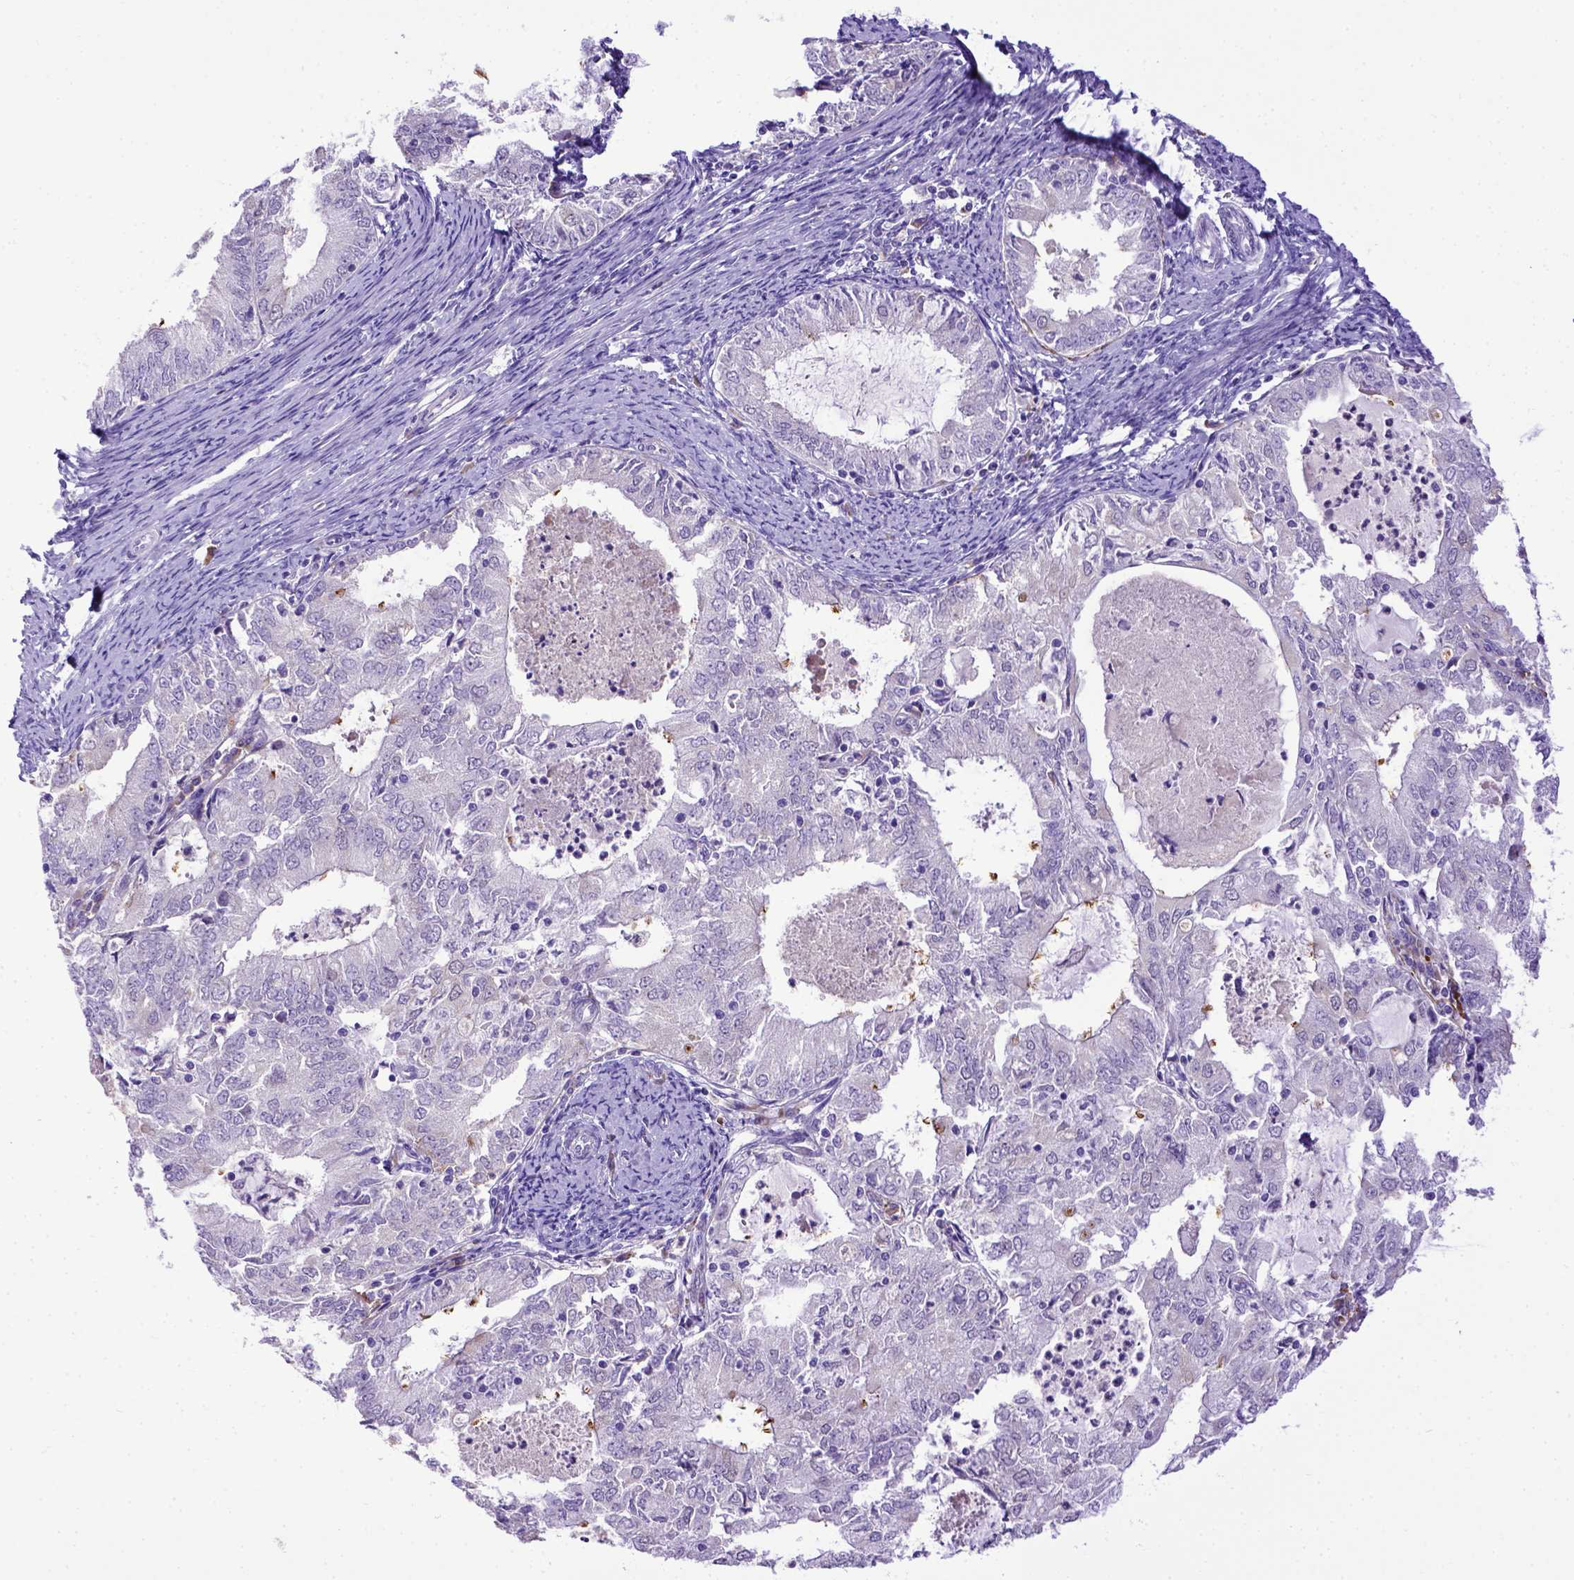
{"staining": {"intensity": "negative", "quantity": "none", "location": "none"}, "tissue": "endometrial cancer", "cell_type": "Tumor cells", "image_type": "cancer", "snomed": [{"axis": "morphology", "description": "Adenocarcinoma, NOS"}, {"axis": "topography", "description": "Endometrium"}], "caption": "Human endometrial cancer stained for a protein using immunohistochemistry (IHC) shows no positivity in tumor cells.", "gene": "CFAP300", "patient": {"sex": "female", "age": 57}}